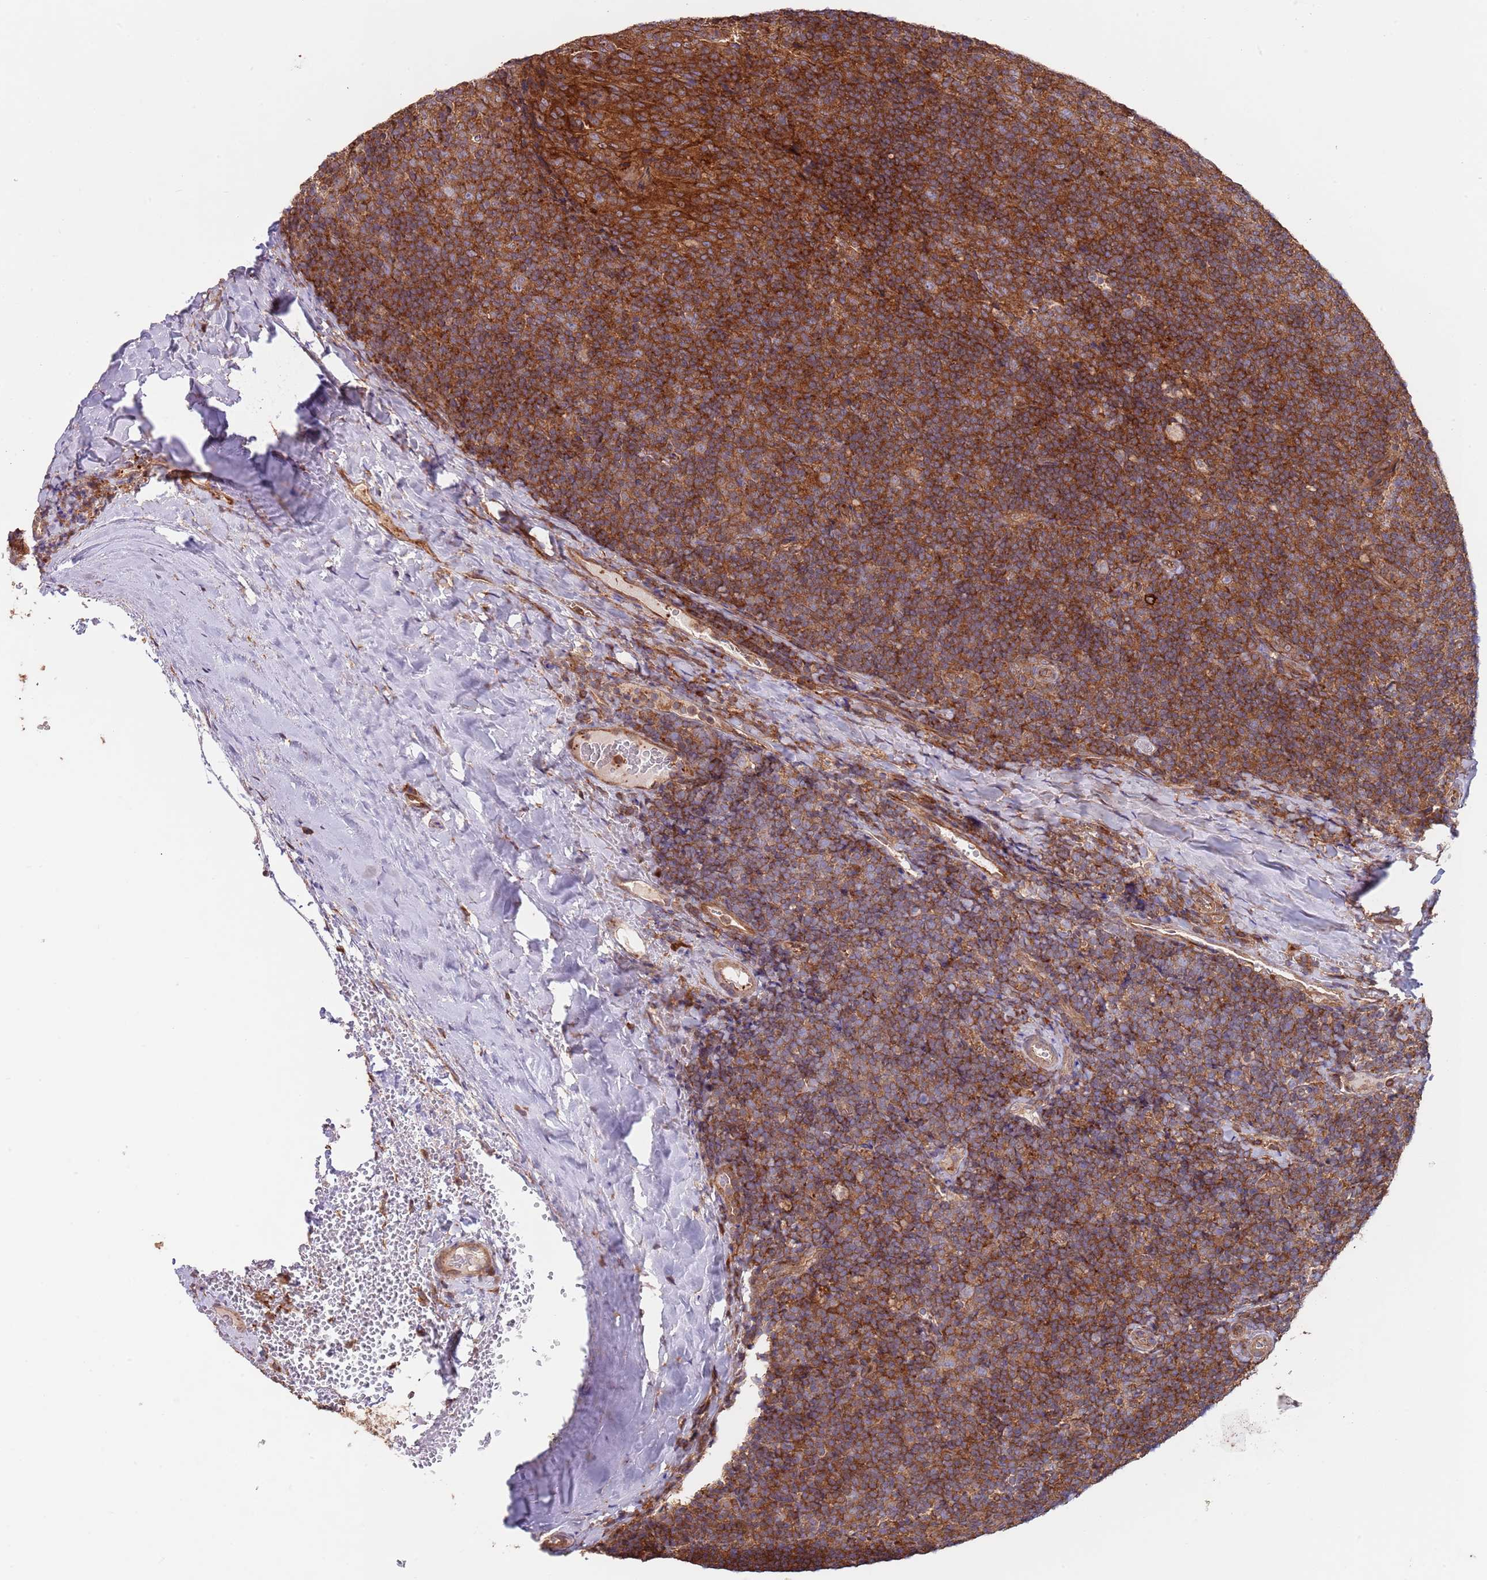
{"staining": {"intensity": "moderate", "quantity": "25%-75%", "location": "cytoplasmic/membranous"}, "tissue": "tonsil", "cell_type": "Germinal center cells", "image_type": "normal", "snomed": [{"axis": "morphology", "description": "Normal tissue, NOS"}, {"axis": "topography", "description": "Tonsil"}], "caption": "DAB immunohistochemical staining of unremarkable human tonsil displays moderate cytoplasmic/membranous protein positivity in about 25%-75% of germinal center cells. Nuclei are stained in blue.", "gene": "RNF19B", "patient": {"sex": "male", "age": 17}}